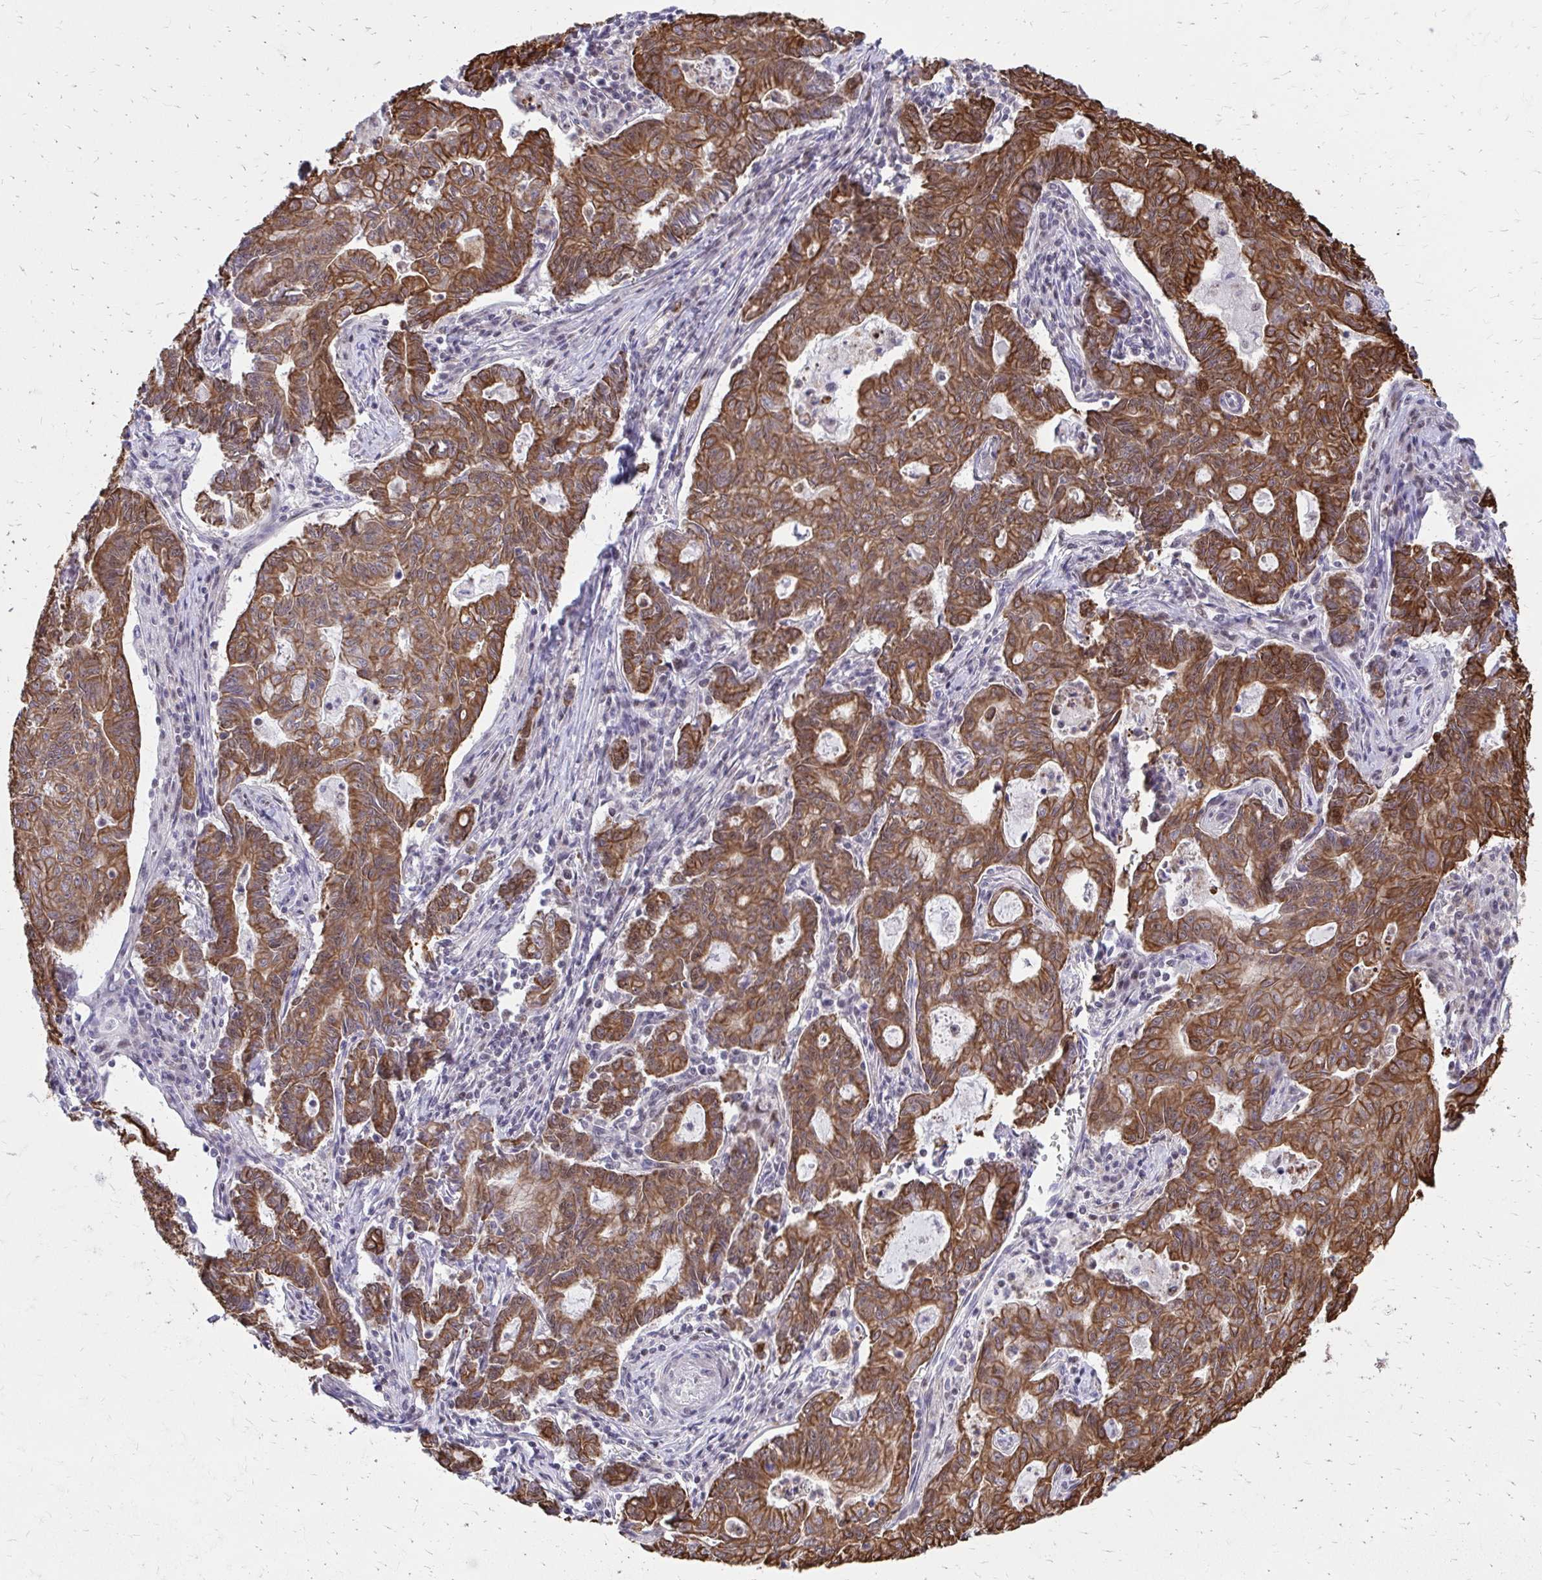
{"staining": {"intensity": "moderate", "quantity": ">75%", "location": "cytoplasmic/membranous,nuclear"}, "tissue": "stomach cancer", "cell_type": "Tumor cells", "image_type": "cancer", "snomed": [{"axis": "morphology", "description": "Adenocarcinoma, NOS"}, {"axis": "topography", "description": "Stomach, upper"}], "caption": "Brown immunohistochemical staining in human stomach cancer demonstrates moderate cytoplasmic/membranous and nuclear expression in about >75% of tumor cells. (IHC, brightfield microscopy, high magnification).", "gene": "ANKRD30B", "patient": {"sex": "female", "age": 79}}